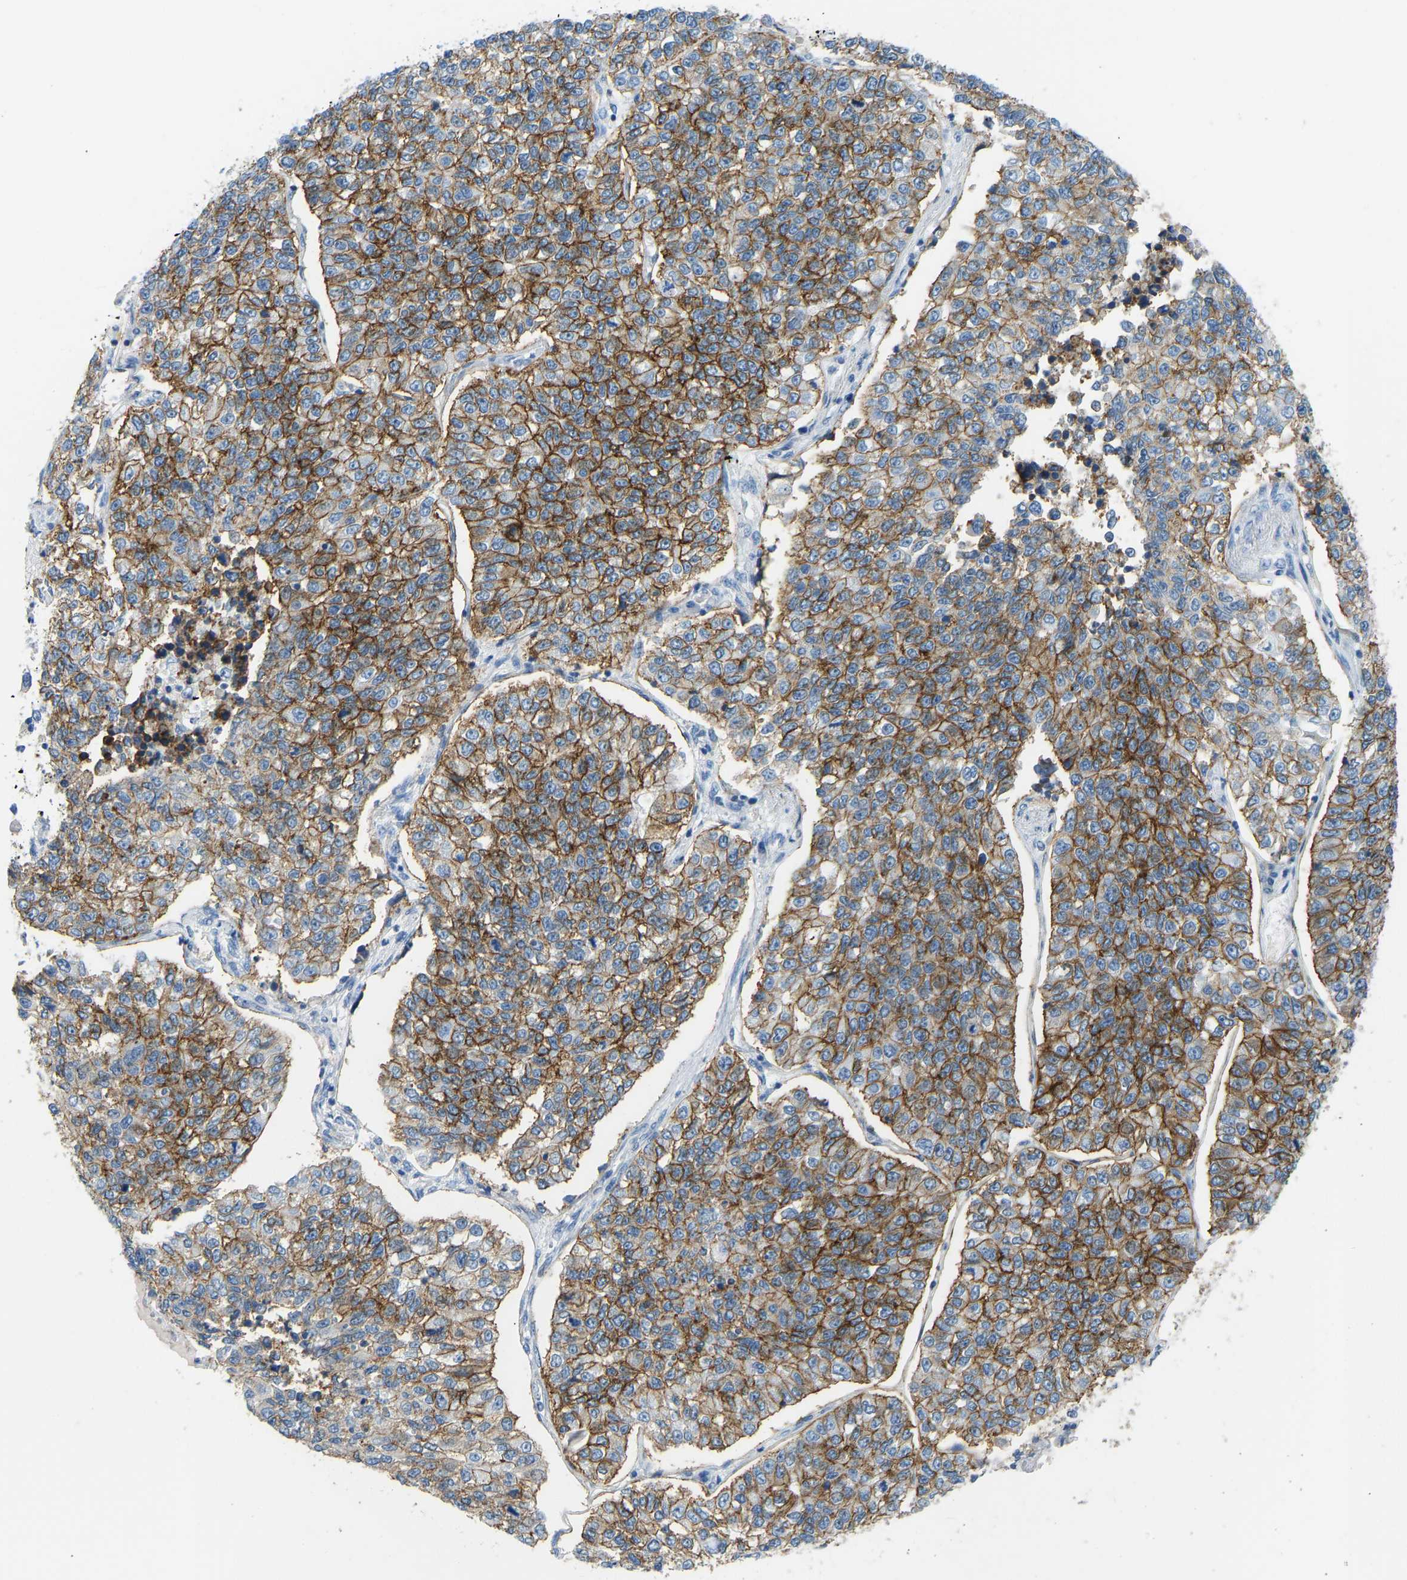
{"staining": {"intensity": "strong", "quantity": ">75%", "location": "cytoplasmic/membranous"}, "tissue": "lung cancer", "cell_type": "Tumor cells", "image_type": "cancer", "snomed": [{"axis": "morphology", "description": "Adenocarcinoma, NOS"}, {"axis": "topography", "description": "Lung"}], "caption": "Strong cytoplasmic/membranous expression for a protein is present in approximately >75% of tumor cells of lung cancer using immunohistochemistry.", "gene": "ATP1A1", "patient": {"sex": "male", "age": 49}}